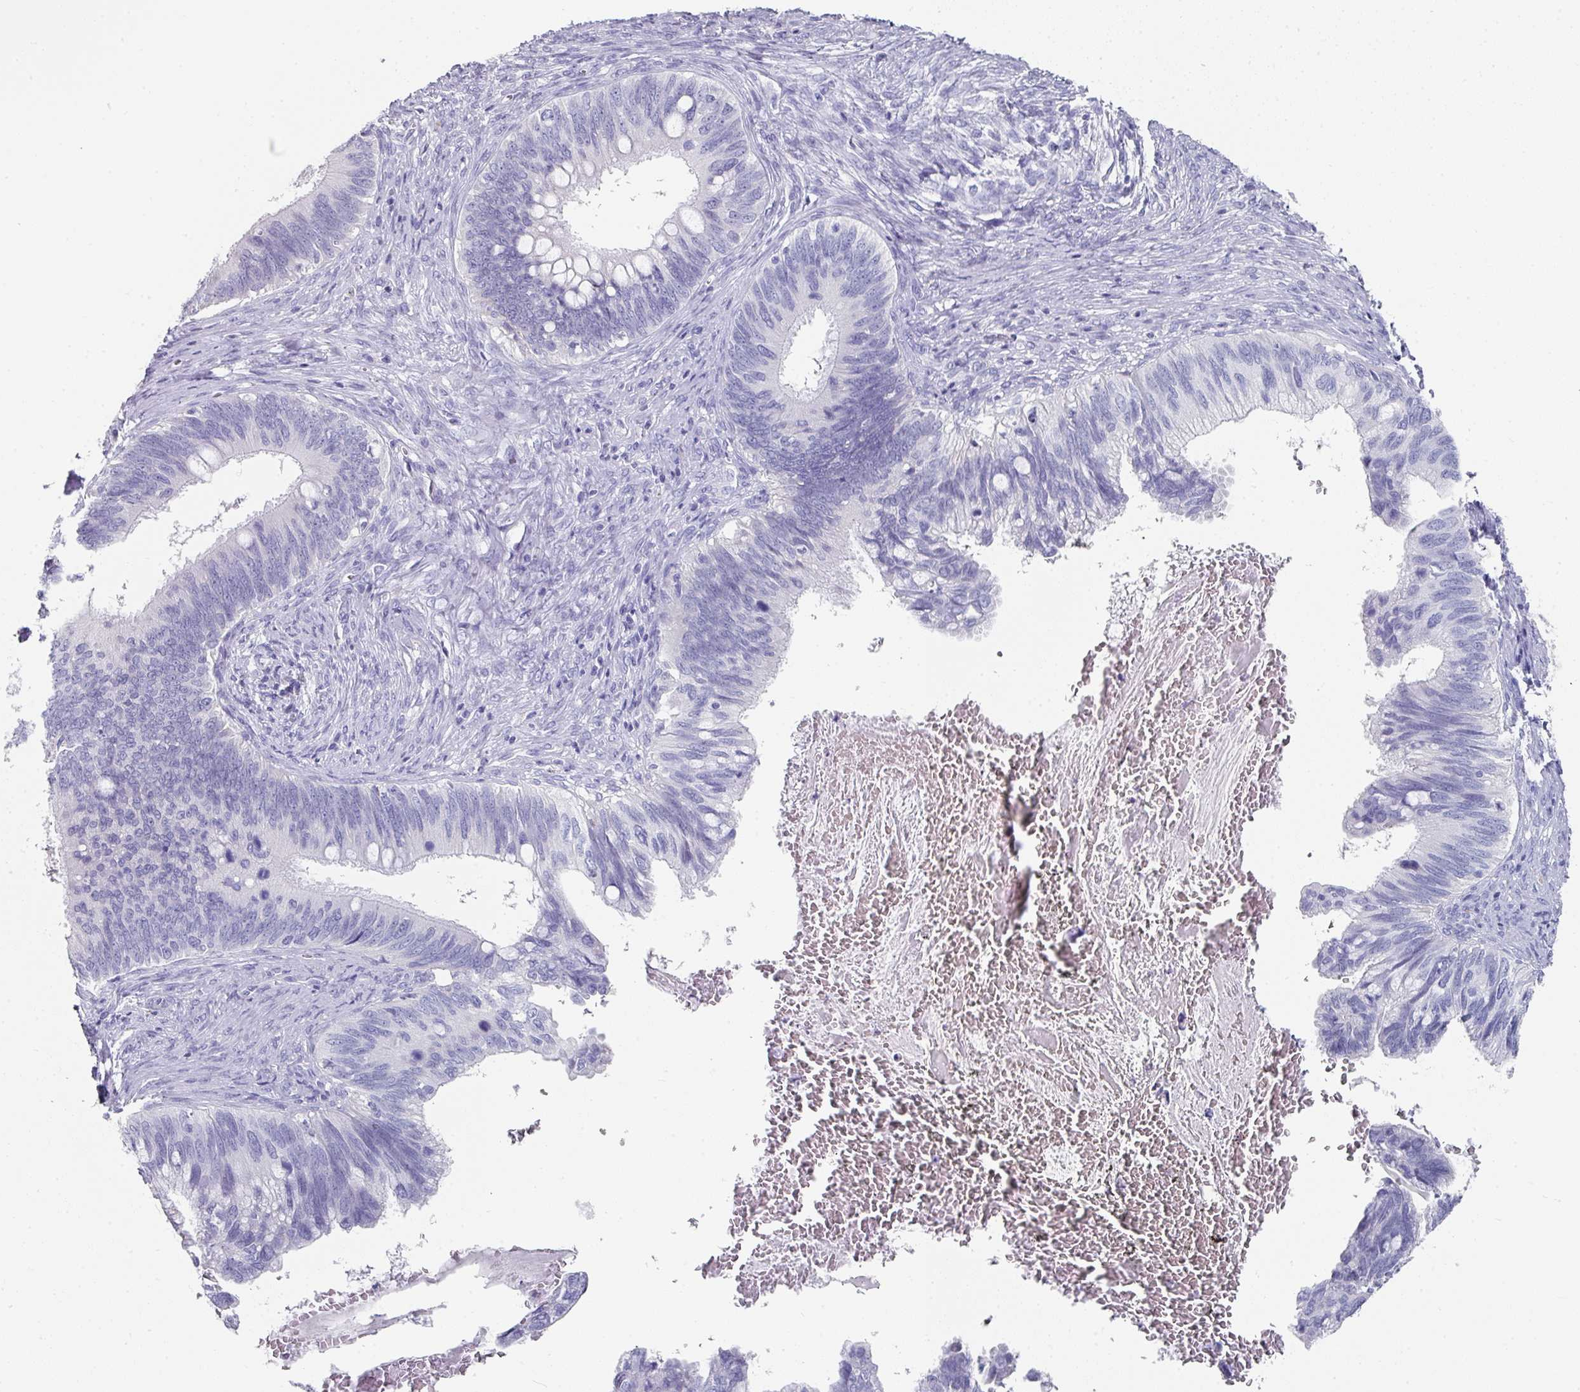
{"staining": {"intensity": "negative", "quantity": "none", "location": "none"}, "tissue": "cervical cancer", "cell_type": "Tumor cells", "image_type": "cancer", "snomed": [{"axis": "morphology", "description": "Adenocarcinoma, NOS"}, {"axis": "topography", "description": "Cervix"}], "caption": "Tumor cells show no significant expression in cervical adenocarcinoma.", "gene": "SETBP1", "patient": {"sex": "female", "age": 42}}